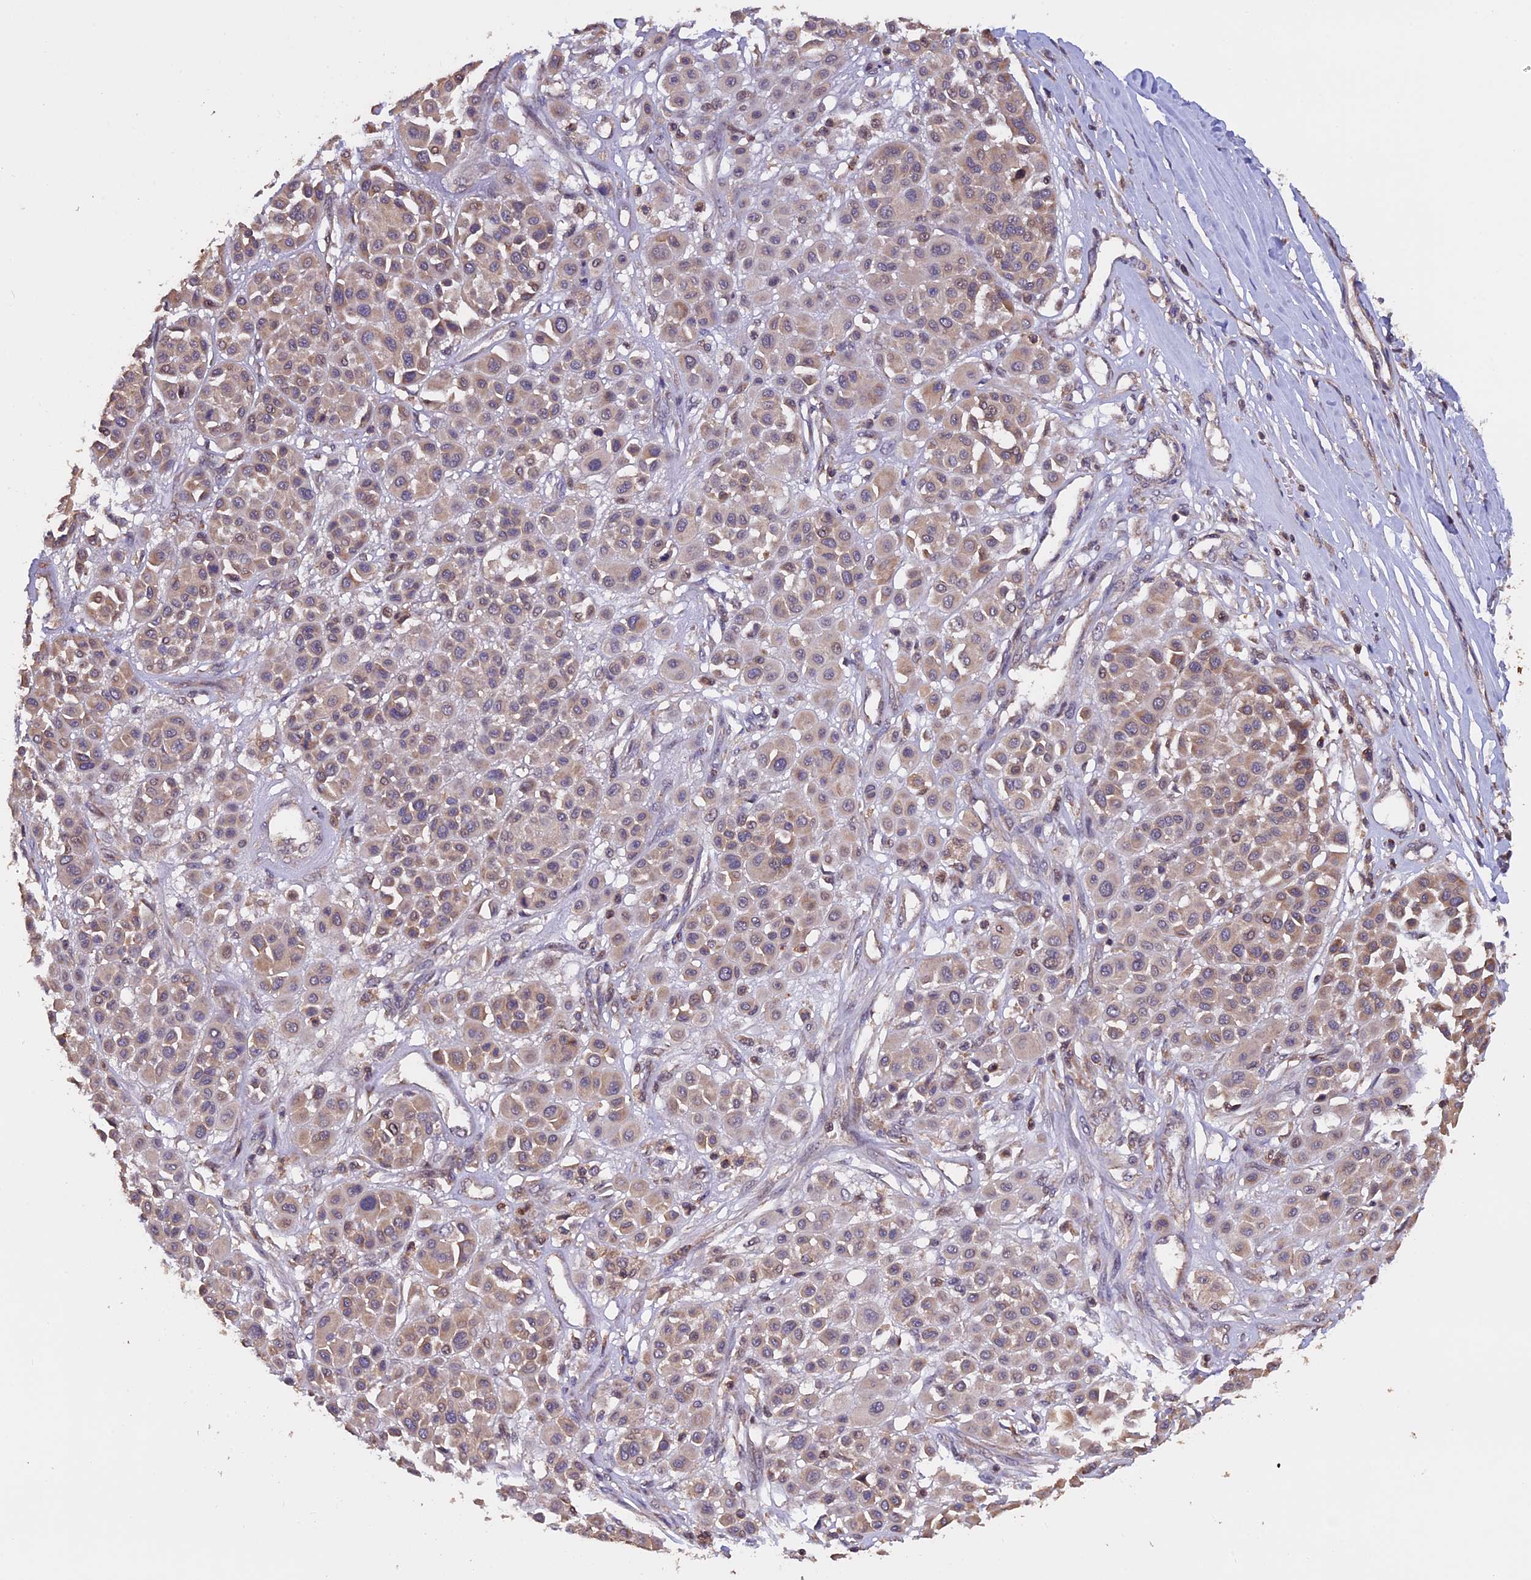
{"staining": {"intensity": "weak", "quantity": ">75%", "location": "cytoplasmic/membranous"}, "tissue": "melanoma", "cell_type": "Tumor cells", "image_type": "cancer", "snomed": [{"axis": "morphology", "description": "Malignant melanoma, Metastatic site"}, {"axis": "topography", "description": "Soft tissue"}], "caption": "Immunohistochemistry of malignant melanoma (metastatic site) reveals low levels of weak cytoplasmic/membranous positivity in about >75% of tumor cells.", "gene": "PKD2L2", "patient": {"sex": "male", "age": 41}}